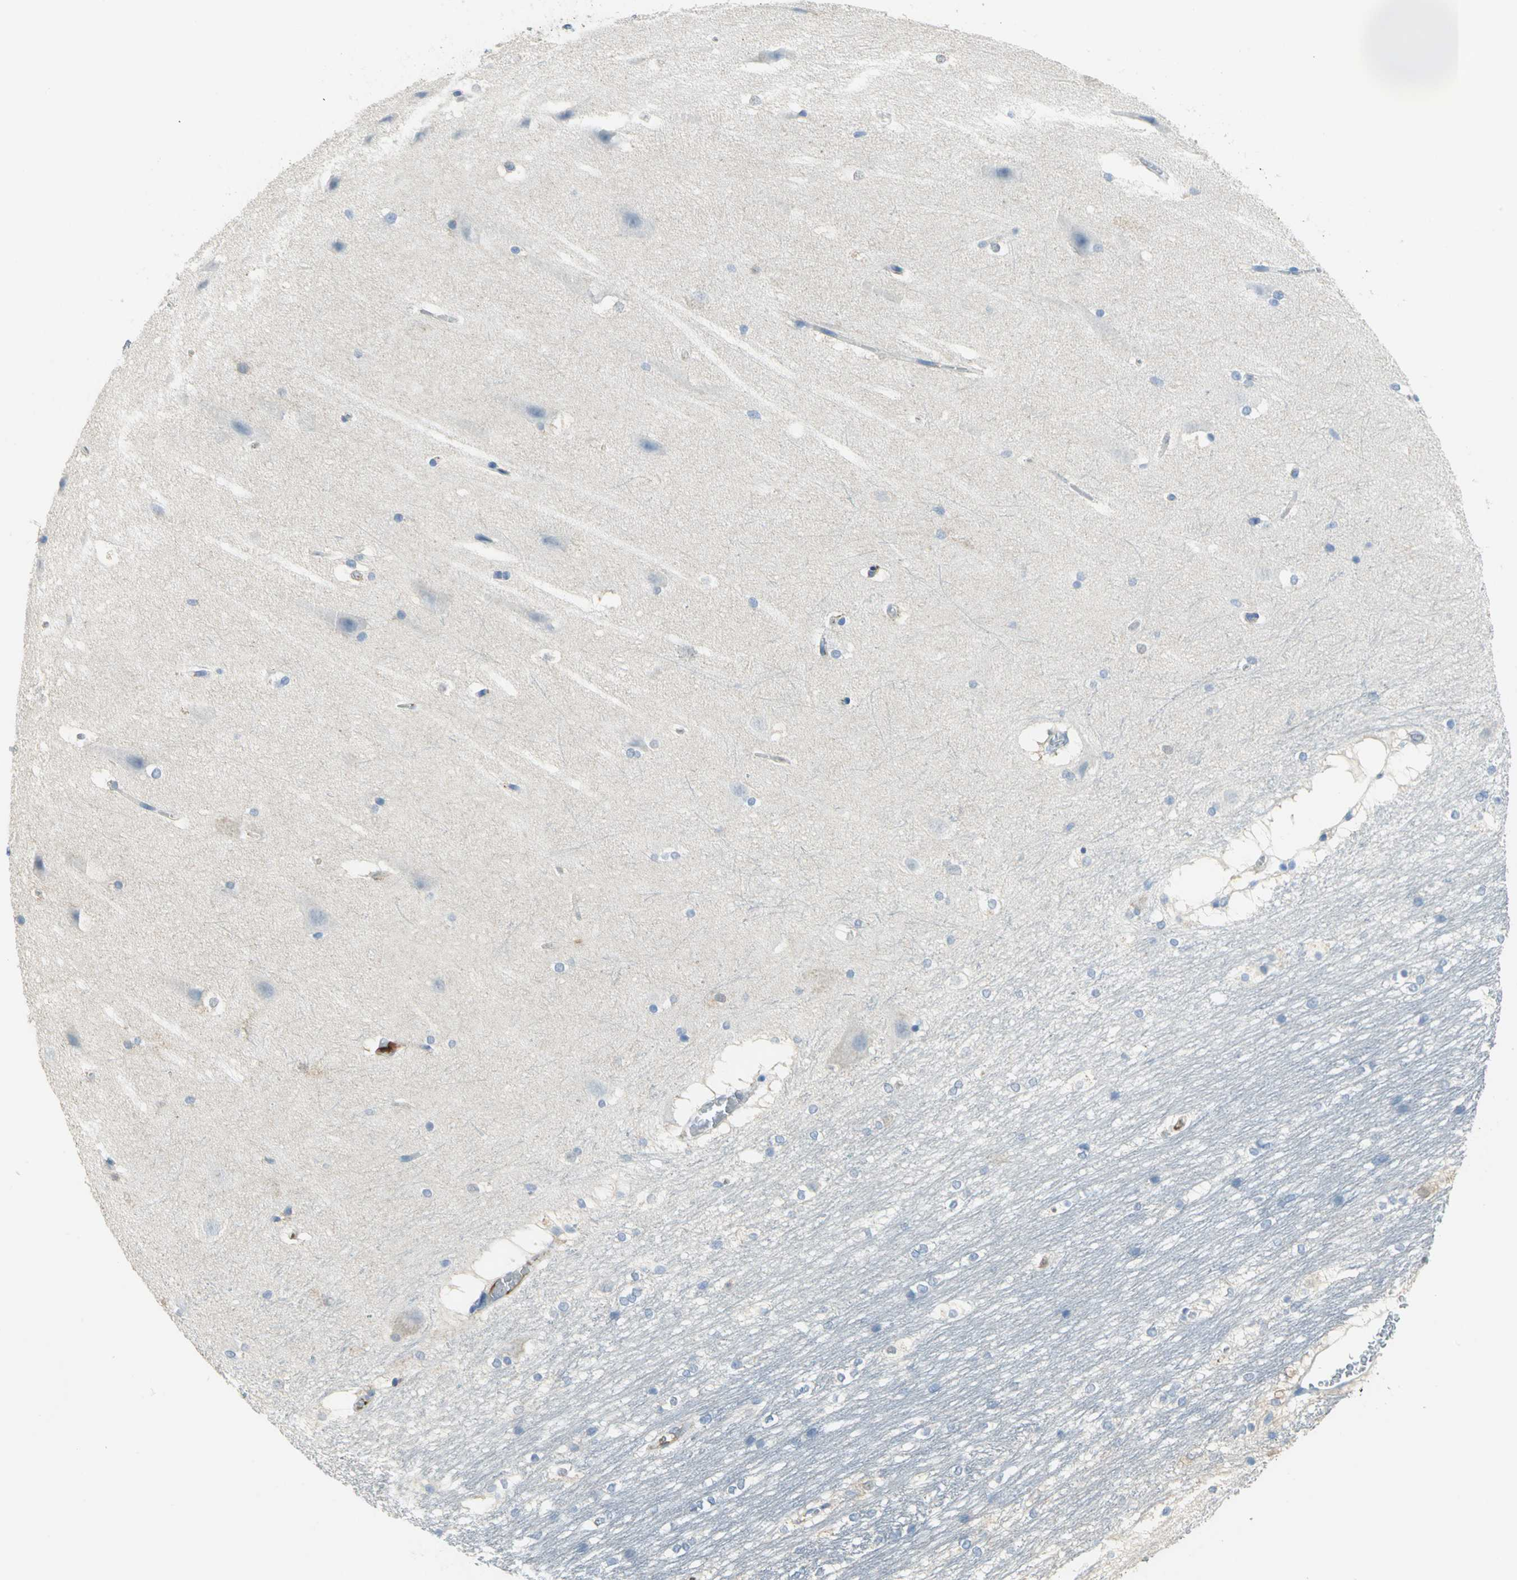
{"staining": {"intensity": "negative", "quantity": "none", "location": "none"}, "tissue": "hippocampus", "cell_type": "Glial cells", "image_type": "normal", "snomed": [{"axis": "morphology", "description": "Normal tissue, NOS"}, {"axis": "topography", "description": "Hippocampus"}], "caption": "Immunohistochemical staining of benign human hippocampus displays no significant positivity in glial cells.", "gene": "GYG2", "patient": {"sex": "female", "age": 19}}